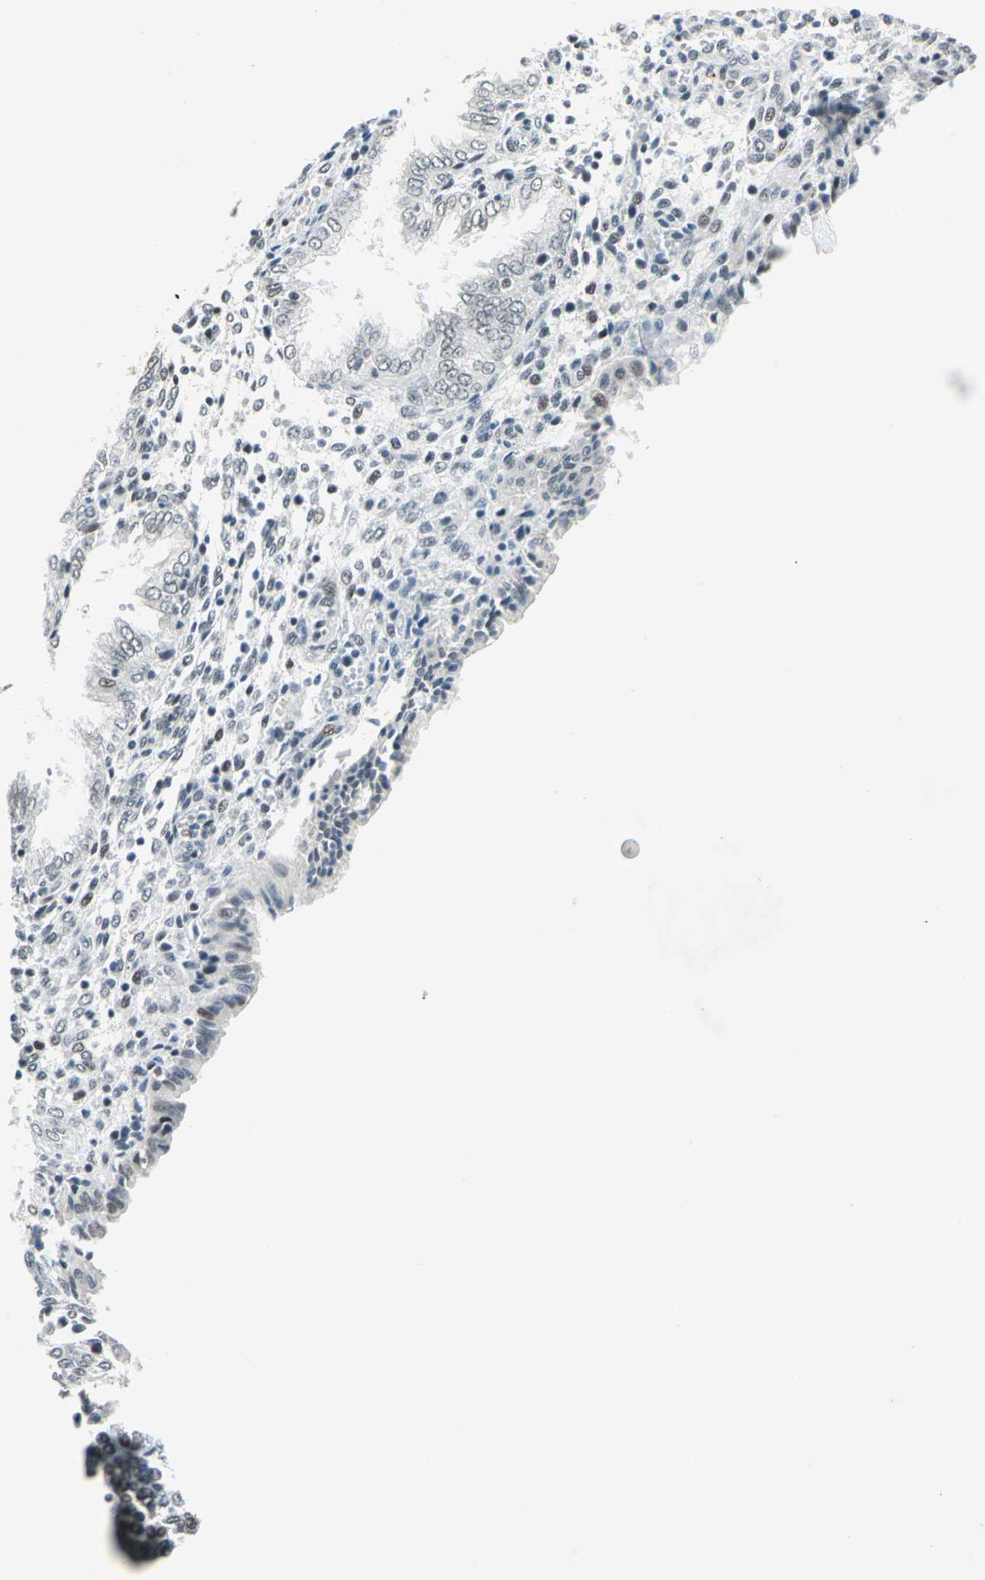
{"staining": {"intensity": "moderate", "quantity": "<25%", "location": "nuclear"}, "tissue": "endometrium", "cell_type": "Cells in endometrial stroma", "image_type": "normal", "snomed": [{"axis": "morphology", "description": "Normal tissue, NOS"}, {"axis": "topography", "description": "Endometrium"}], "caption": "A brown stain shows moderate nuclear expression of a protein in cells in endometrial stroma of unremarkable endometrium. (Stains: DAB (3,3'-diaminobenzidine) in brown, nuclei in blue, Microscopy: brightfield microscopy at high magnification).", "gene": "MTMR10", "patient": {"sex": "female", "age": 33}}